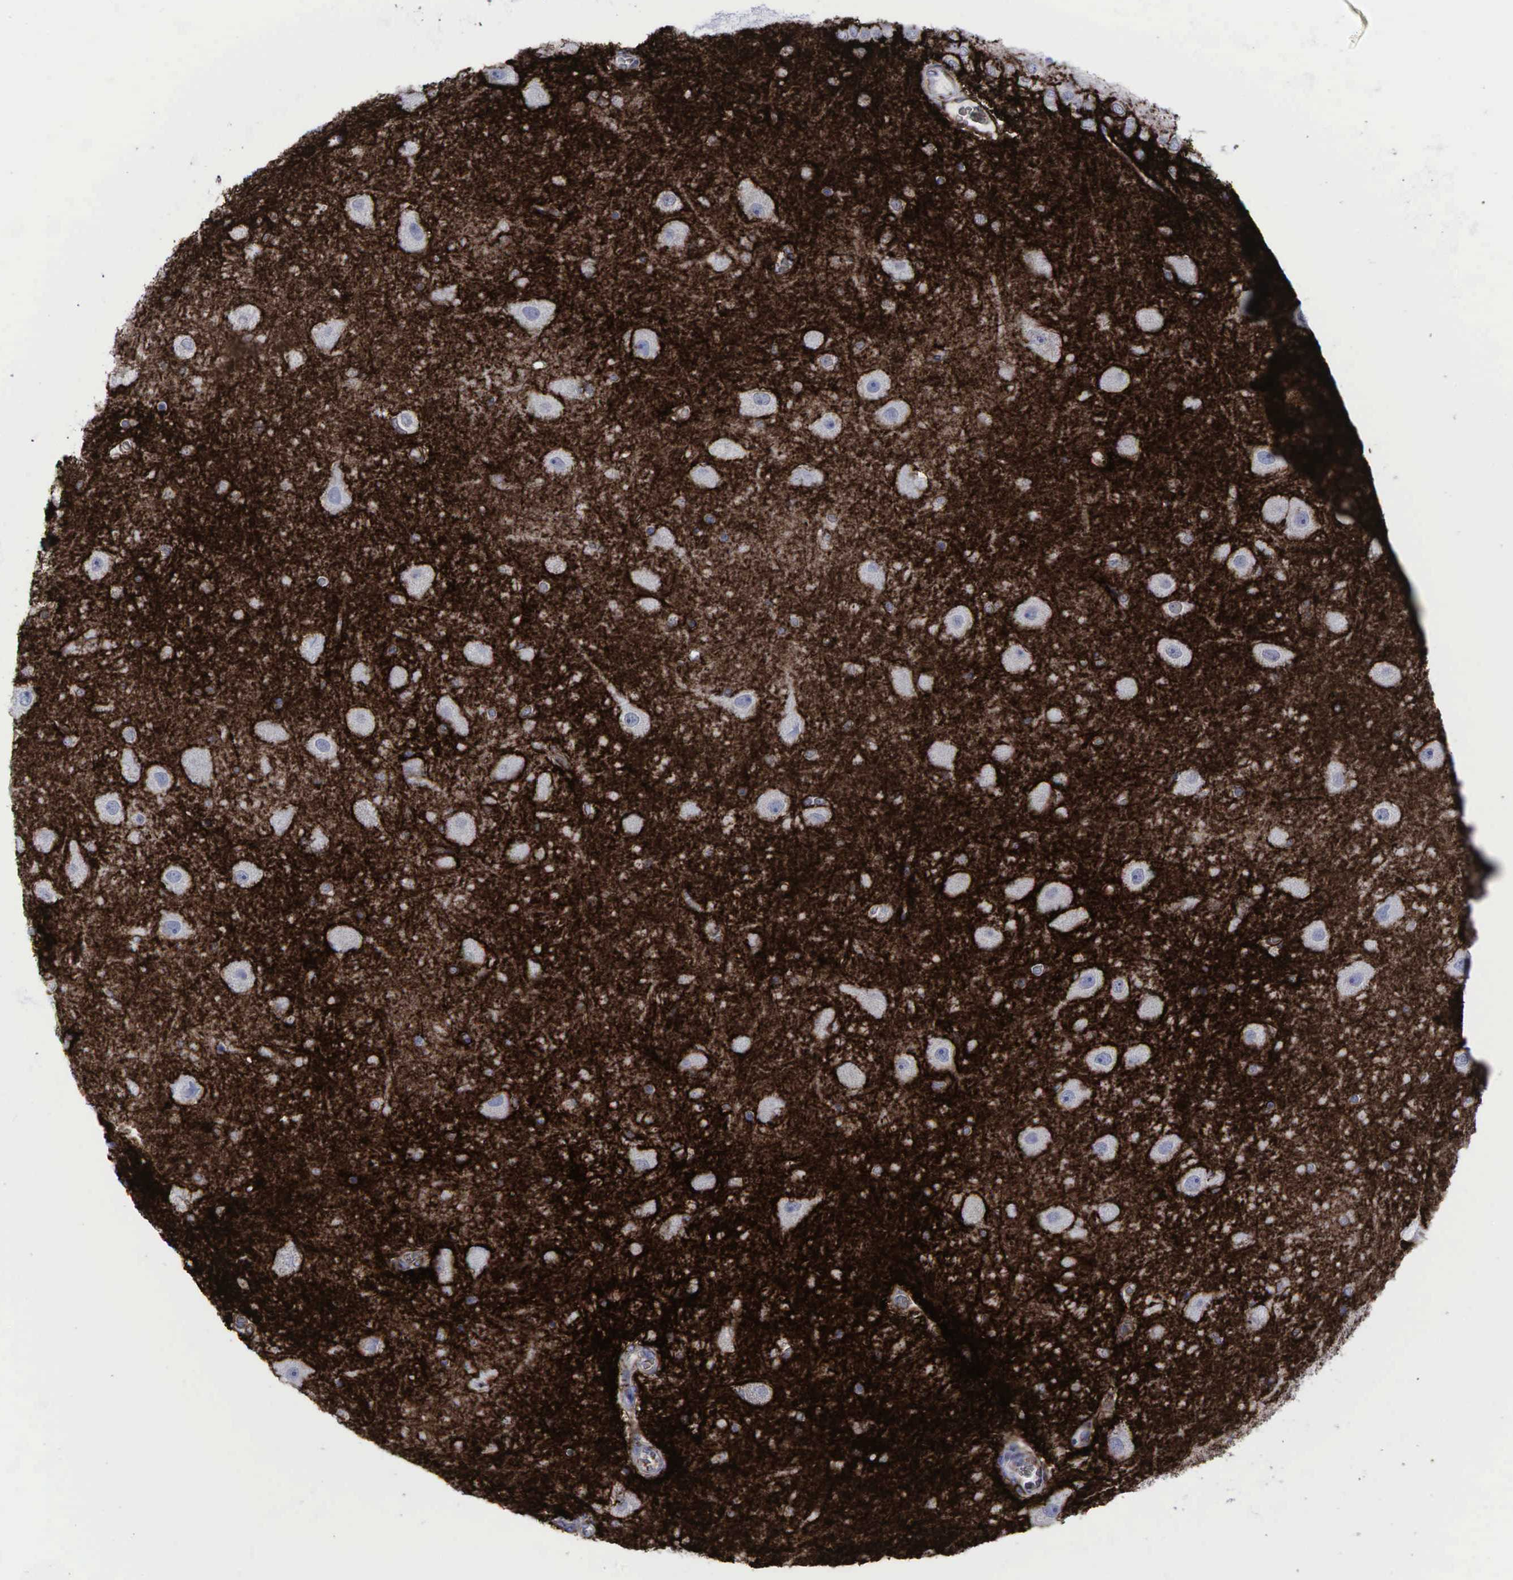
{"staining": {"intensity": "strong", "quantity": "25%-75%", "location": "cytoplasmic/membranous"}, "tissue": "hippocampus", "cell_type": "Glial cells", "image_type": "normal", "snomed": [{"axis": "morphology", "description": "Normal tissue, NOS"}, {"axis": "topography", "description": "Hippocampus"}], "caption": "The photomicrograph shows a brown stain indicating the presence of a protein in the cytoplasmic/membranous of glial cells in hippocampus. Immunohistochemistry (ihc) stains the protein of interest in brown and the nuclei are stained blue.", "gene": "CD44", "patient": {"sex": "female", "age": 54}}